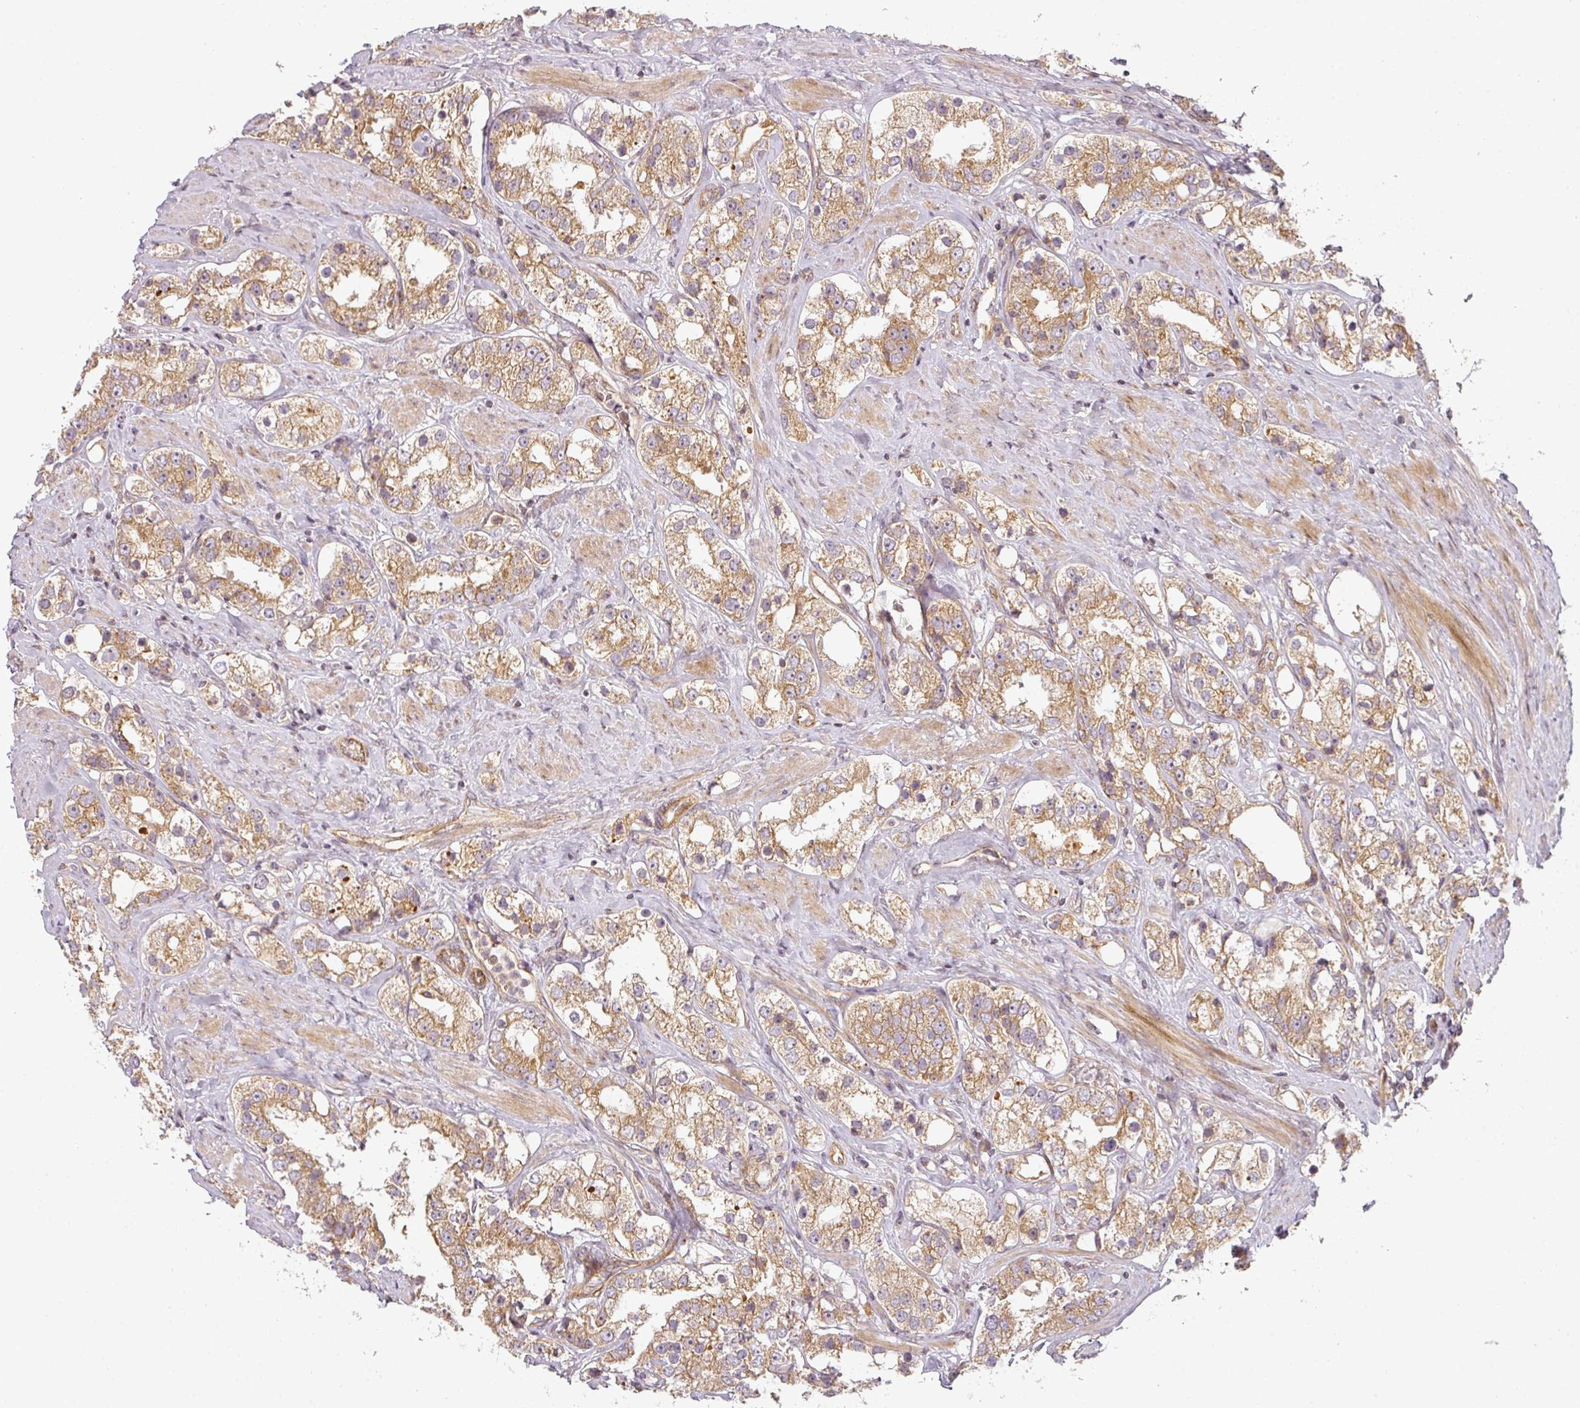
{"staining": {"intensity": "moderate", "quantity": ">75%", "location": "cytoplasmic/membranous"}, "tissue": "prostate cancer", "cell_type": "Tumor cells", "image_type": "cancer", "snomed": [{"axis": "morphology", "description": "Adenocarcinoma, NOS"}, {"axis": "topography", "description": "Prostate"}], "caption": "Protein staining reveals moderate cytoplasmic/membranous expression in approximately >75% of tumor cells in prostate cancer.", "gene": "CNOT1", "patient": {"sex": "male", "age": 79}}